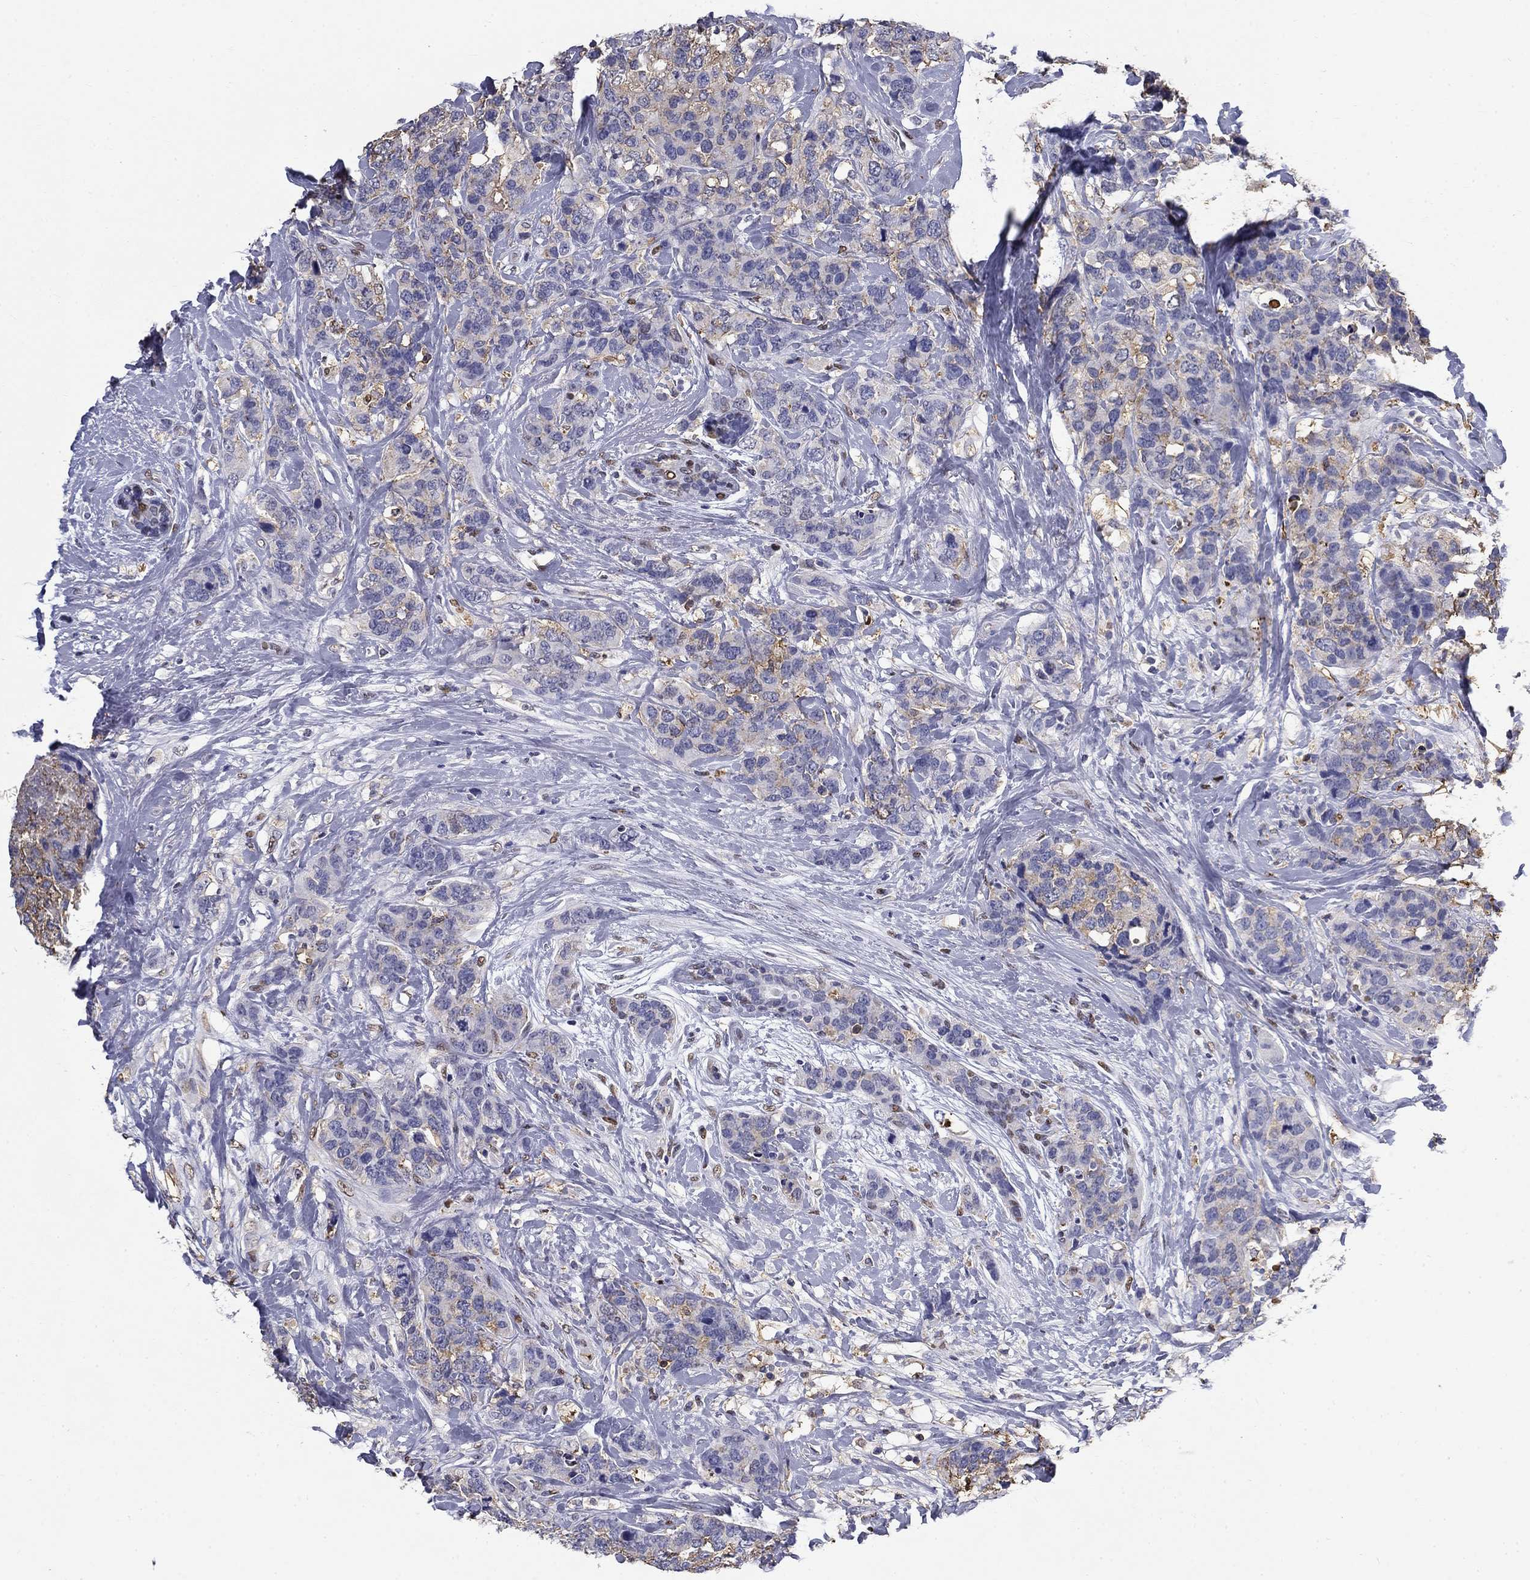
{"staining": {"intensity": "negative", "quantity": "none", "location": "none"}, "tissue": "breast cancer", "cell_type": "Tumor cells", "image_type": "cancer", "snomed": [{"axis": "morphology", "description": "Lobular carcinoma"}, {"axis": "topography", "description": "Breast"}], "caption": "Tumor cells are negative for protein expression in human lobular carcinoma (breast).", "gene": "IGSF8", "patient": {"sex": "female", "age": 59}}